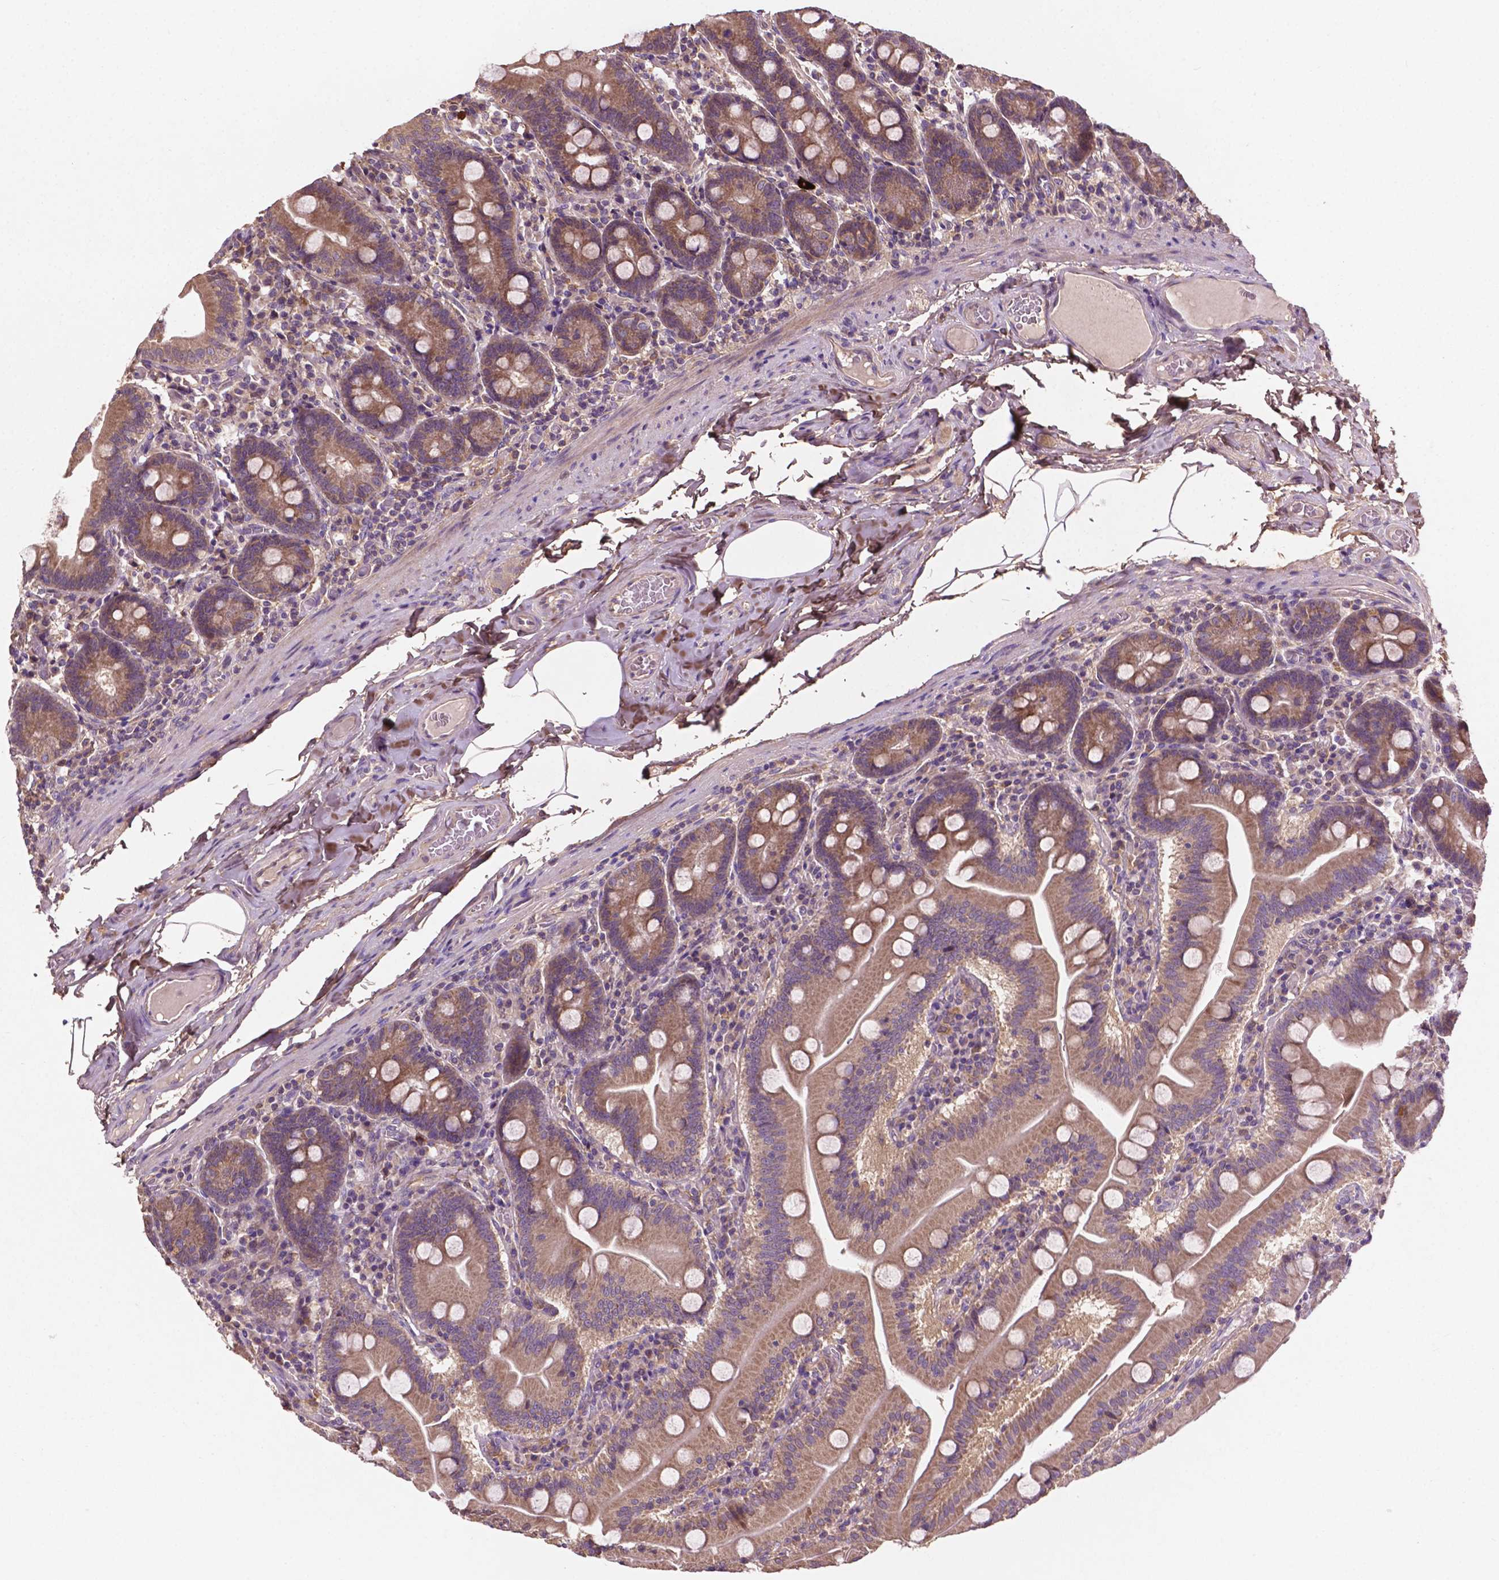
{"staining": {"intensity": "moderate", "quantity": ">75%", "location": "cytoplasmic/membranous"}, "tissue": "small intestine", "cell_type": "Glandular cells", "image_type": "normal", "snomed": [{"axis": "morphology", "description": "Normal tissue, NOS"}, {"axis": "topography", "description": "Small intestine"}], "caption": "The micrograph displays staining of benign small intestine, revealing moderate cytoplasmic/membranous protein positivity (brown color) within glandular cells.", "gene": "GJA9", "patient": {"sex": "male", "age": 37}}